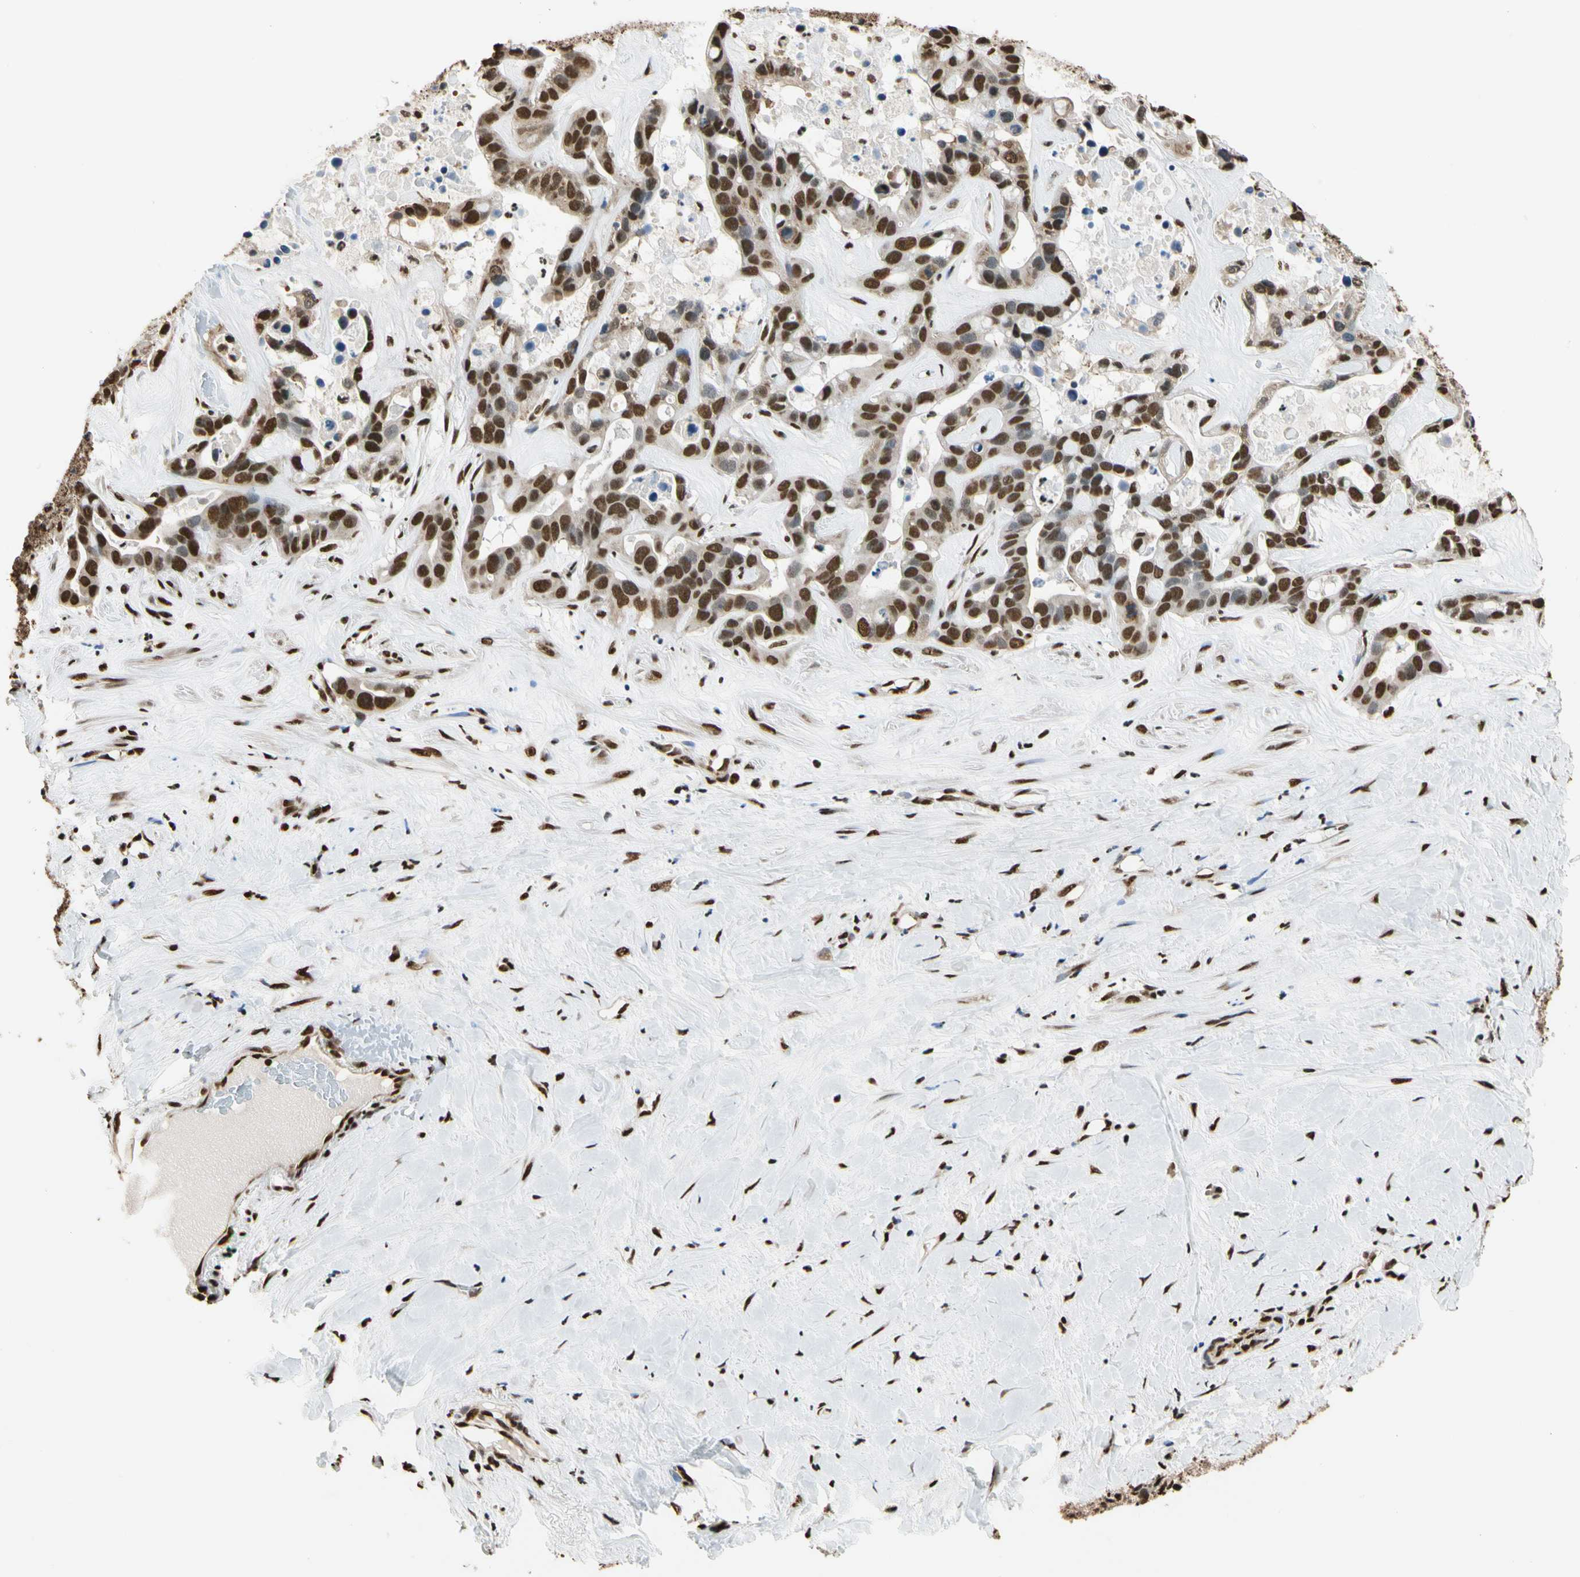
{"staining": {"intensity": "strong", "quantity": ">75%", "location": "nuclear"}, "tissue": "liver cancer", "cell_type": "Tumor cells", "image_type": "cancer", "snomed": [{"axis": "morphology", "description": "Cholangiocarcinoma"}, {"axis": "topography", "description": "Liver"}], "caption": "Cholangiocarcinoma (liver) stained with DAB (3,3'-diaminobenzidine) IHC displays high levels of strong nuclear expression in about >75% of tumor cells.", "gene": "HNRNPK", "patient": {"sex": "female", "age": 65}}